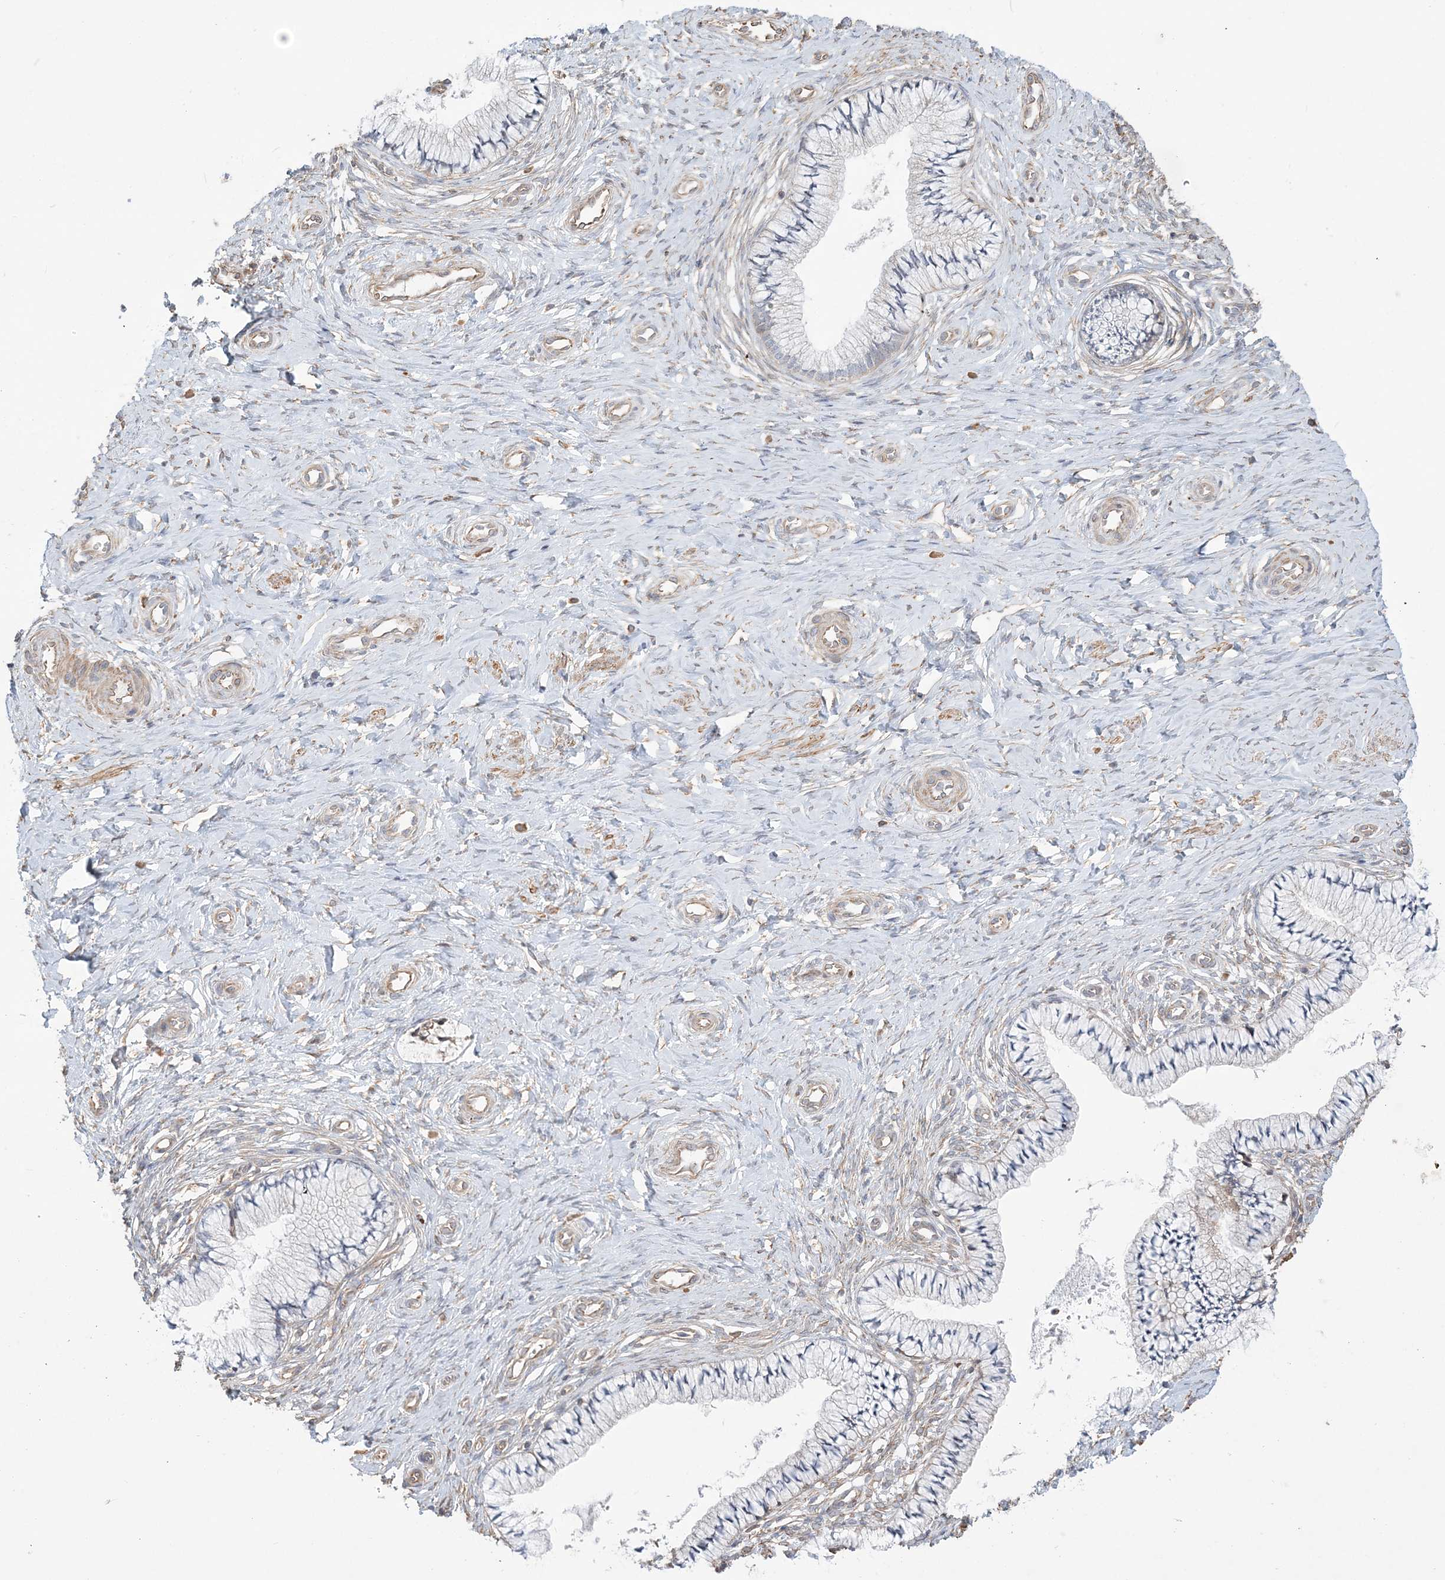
{"staining": {"intensity": "negative", "quantity": "none", "location": "none"}, "tissue": "cervix", "cell_type": "Glandular cells", "image_type": "normal", "snomed": [{"axis": "morphology", "description": "Normal tissue, NOS"}, {"axis": "topography", "description": "Cervix"}], "caption": "Immunohistochemical staining of benign human cervix displays no significant expression in glandular cells.", "gene": "ZNF821", "patient": {"sex": "female", "age": 36}}